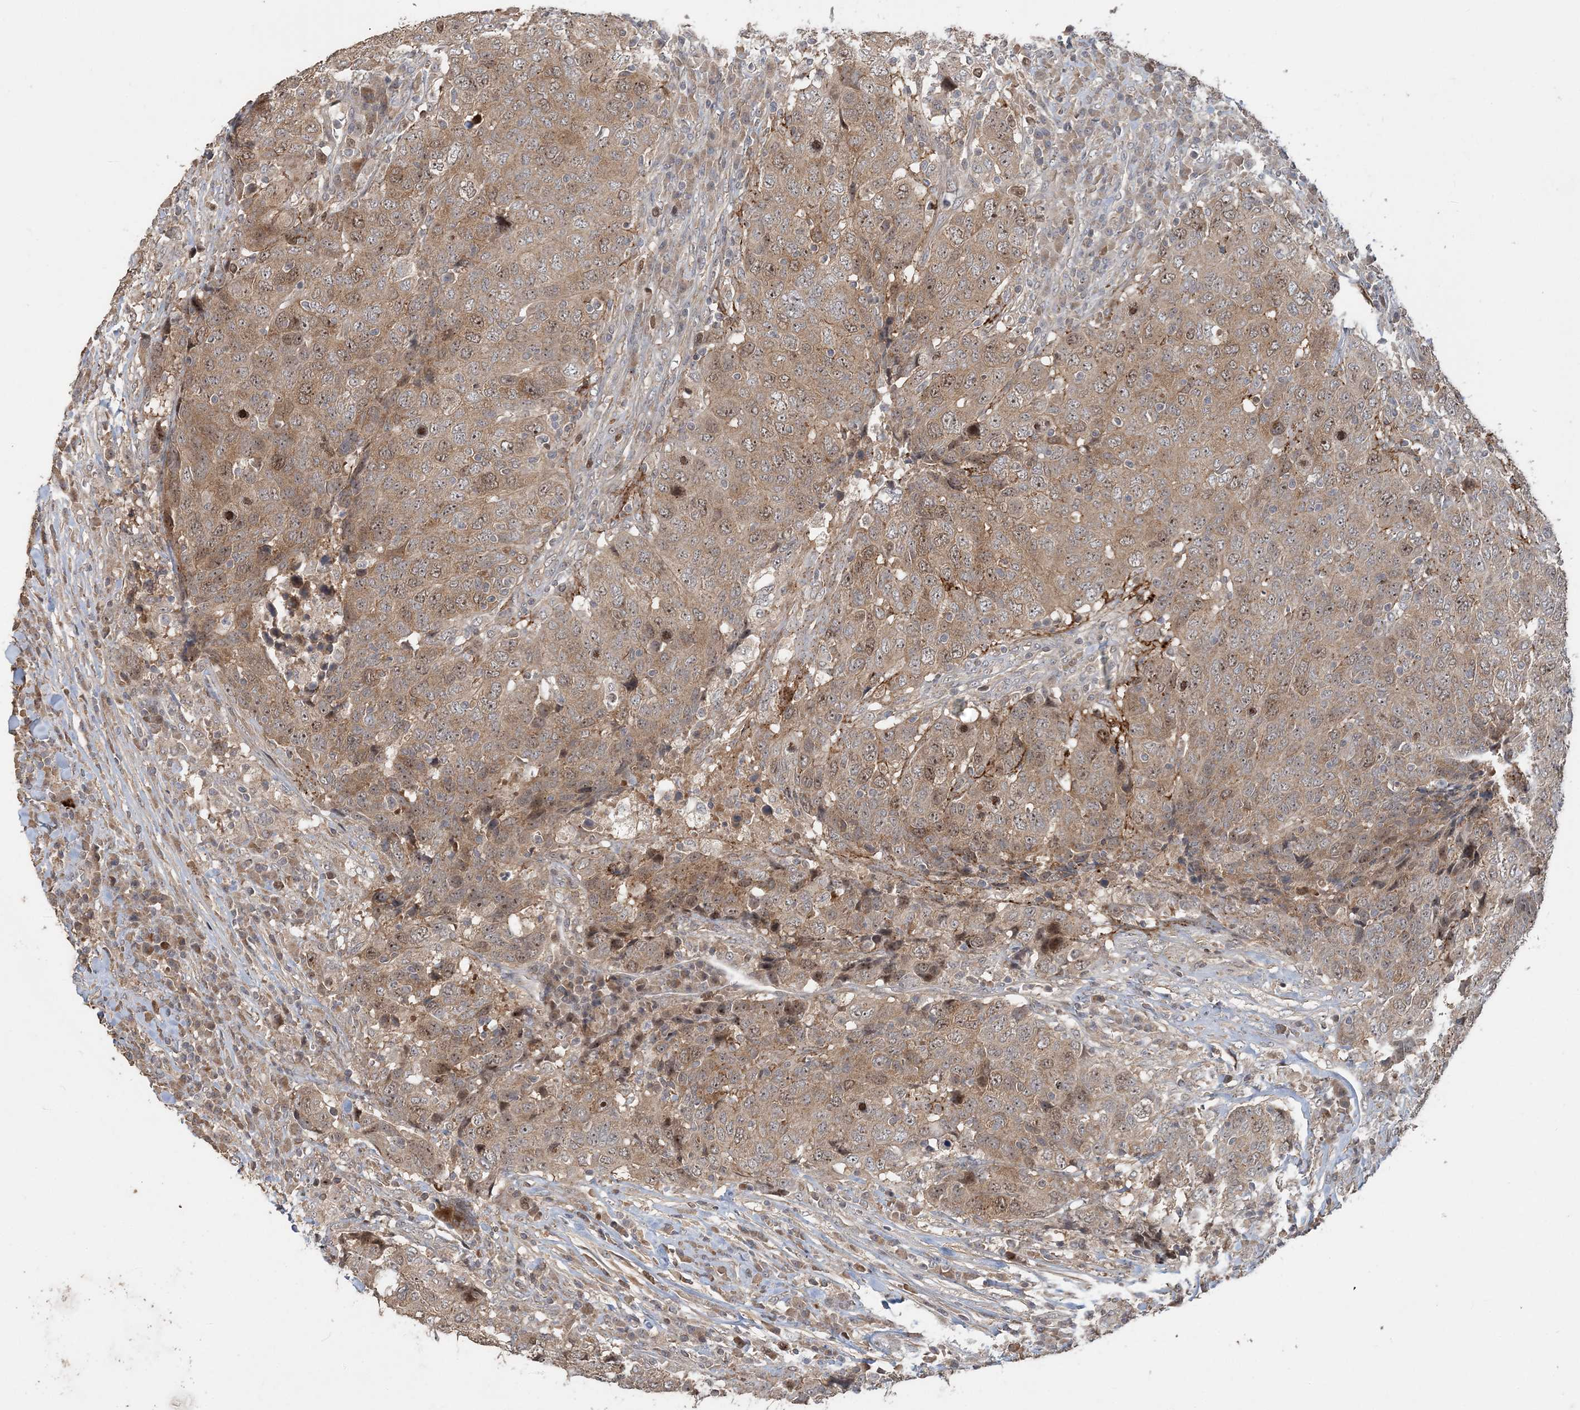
{"staining": {"intensity": "moderate", "quantity": ">75%", "location": "cytoplasmic/membranous,nuclear"}, "tissue": "head and neck cancer", "cell_type": "Tumor cells", "image_type": "cancer", "snomed": [{"axis": "morphology", "description": "Squamous cell carcinoma, NOS"}, {"axis": "topography", "description": "Head-Neck"}], "caption": "Moderate cytoplasmic/membranous and nuclear protein staining is appreciated in about >75% of tumor cells in head and neck cancer (squamous cell carcinoma). The staining was performed using DAB to visualize the protein expression in brown, while the nuclei were stained in blue with hematoxylin (Magnification: 20x).", "gene": "TRAIP", "patient": {"sex": "male", "age": 66}}